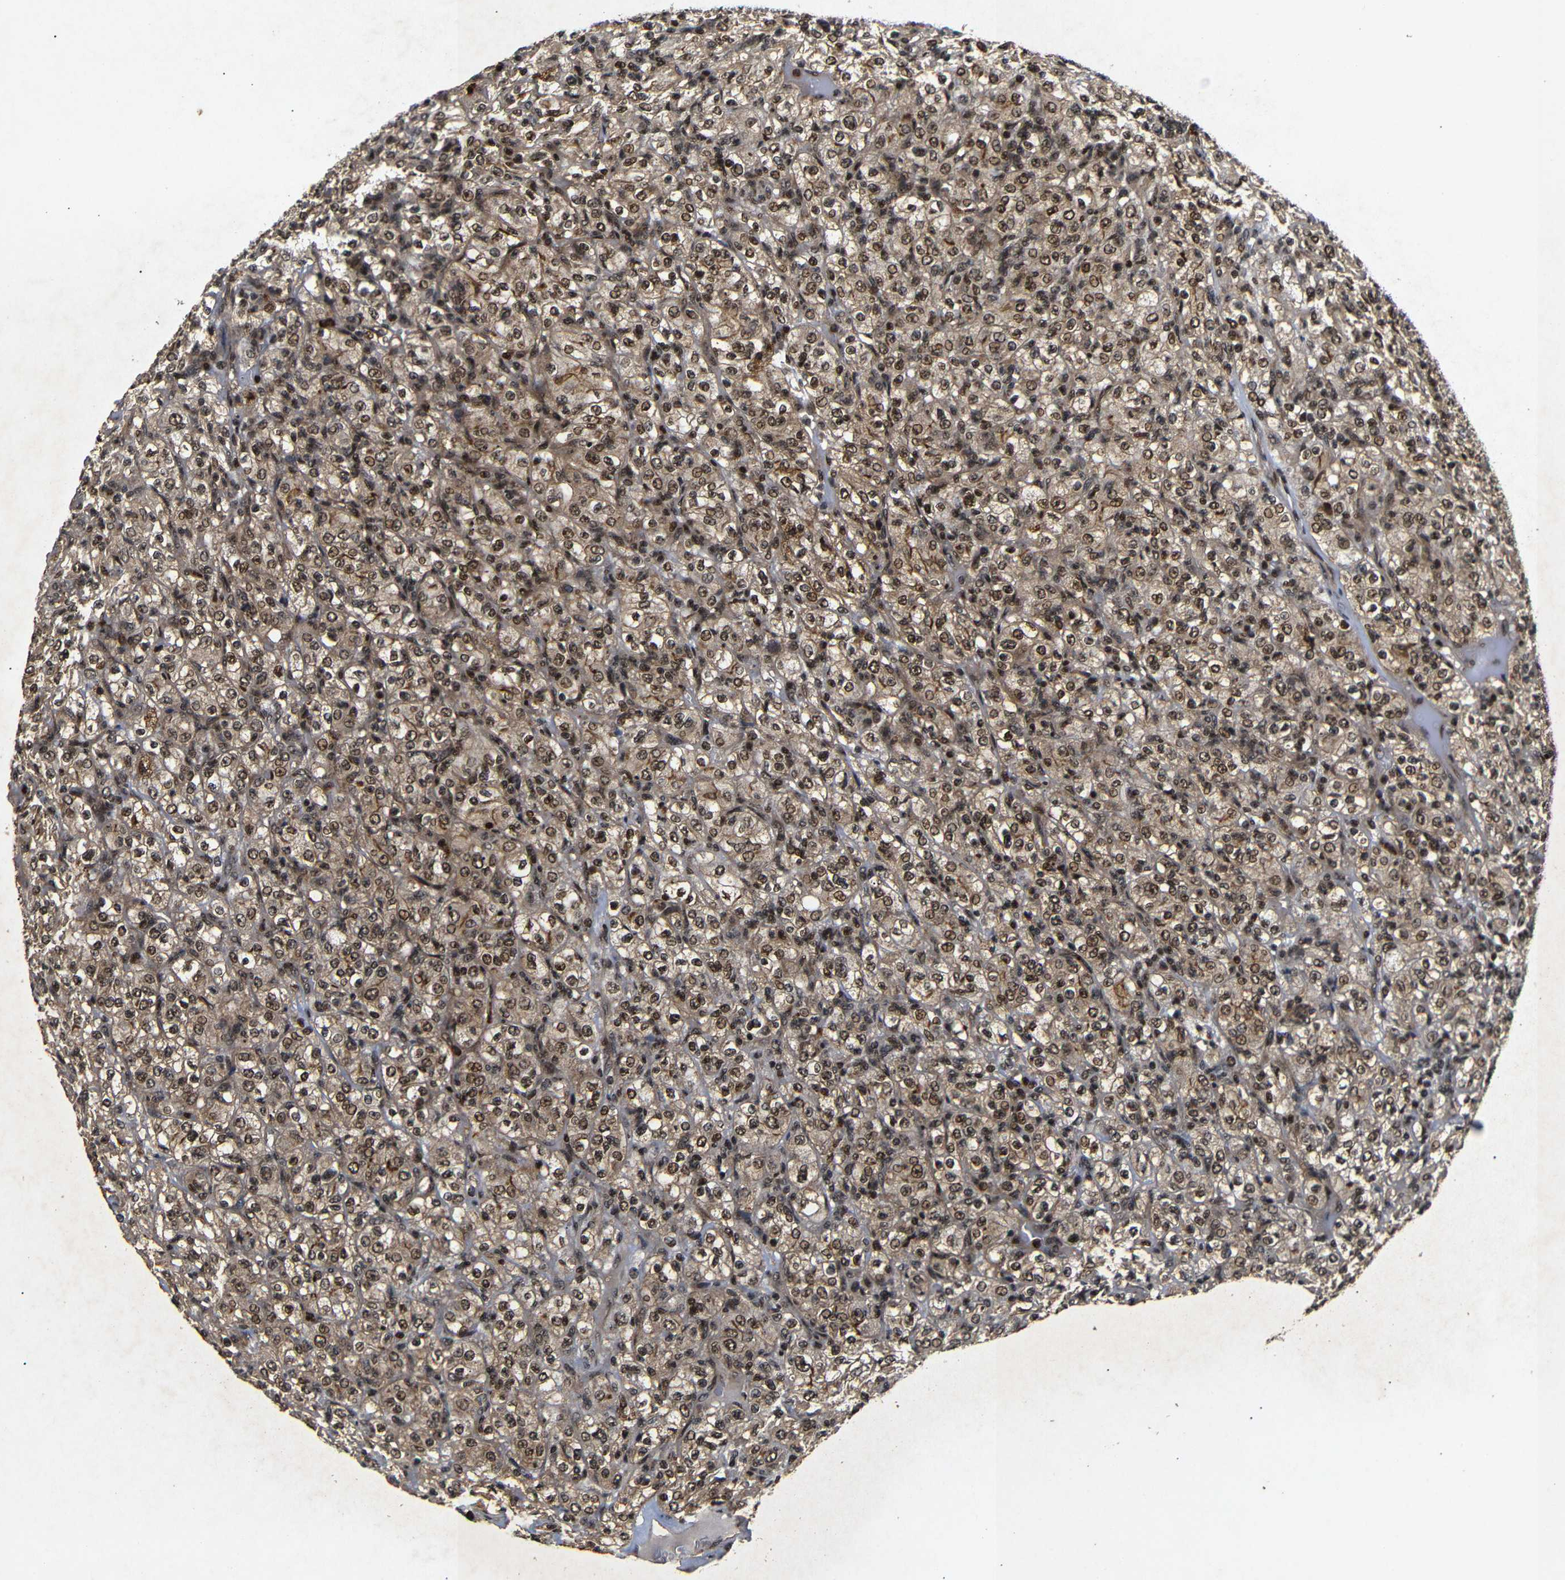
{"staining": {"intensity": "moderate", "quantity": ">75%", "location": "cytoplasmic/membranous,nuclear"}, "tissue": "renal cancer", "cell_type": "Tumor cells", "image_type": "cancer", "snomed": [{"axis": "morphology", "description": "Normal tissue, NOS"}, {"axis": "morphology", "description": "Adenocarcinoma, NOS"}, {"axis": "topography", "description": "Kidney"}], "caption": "Renal cancer (adenocarcinoma) stained with DAB immunohistochemistry (IHC) reveals medium levels of moderate cytoplasmic/membranous and nuclear positivity in approximately >75% of tumor cells.", "gene": "KIF23", "patient": {"sex": "female", "age": 72}}